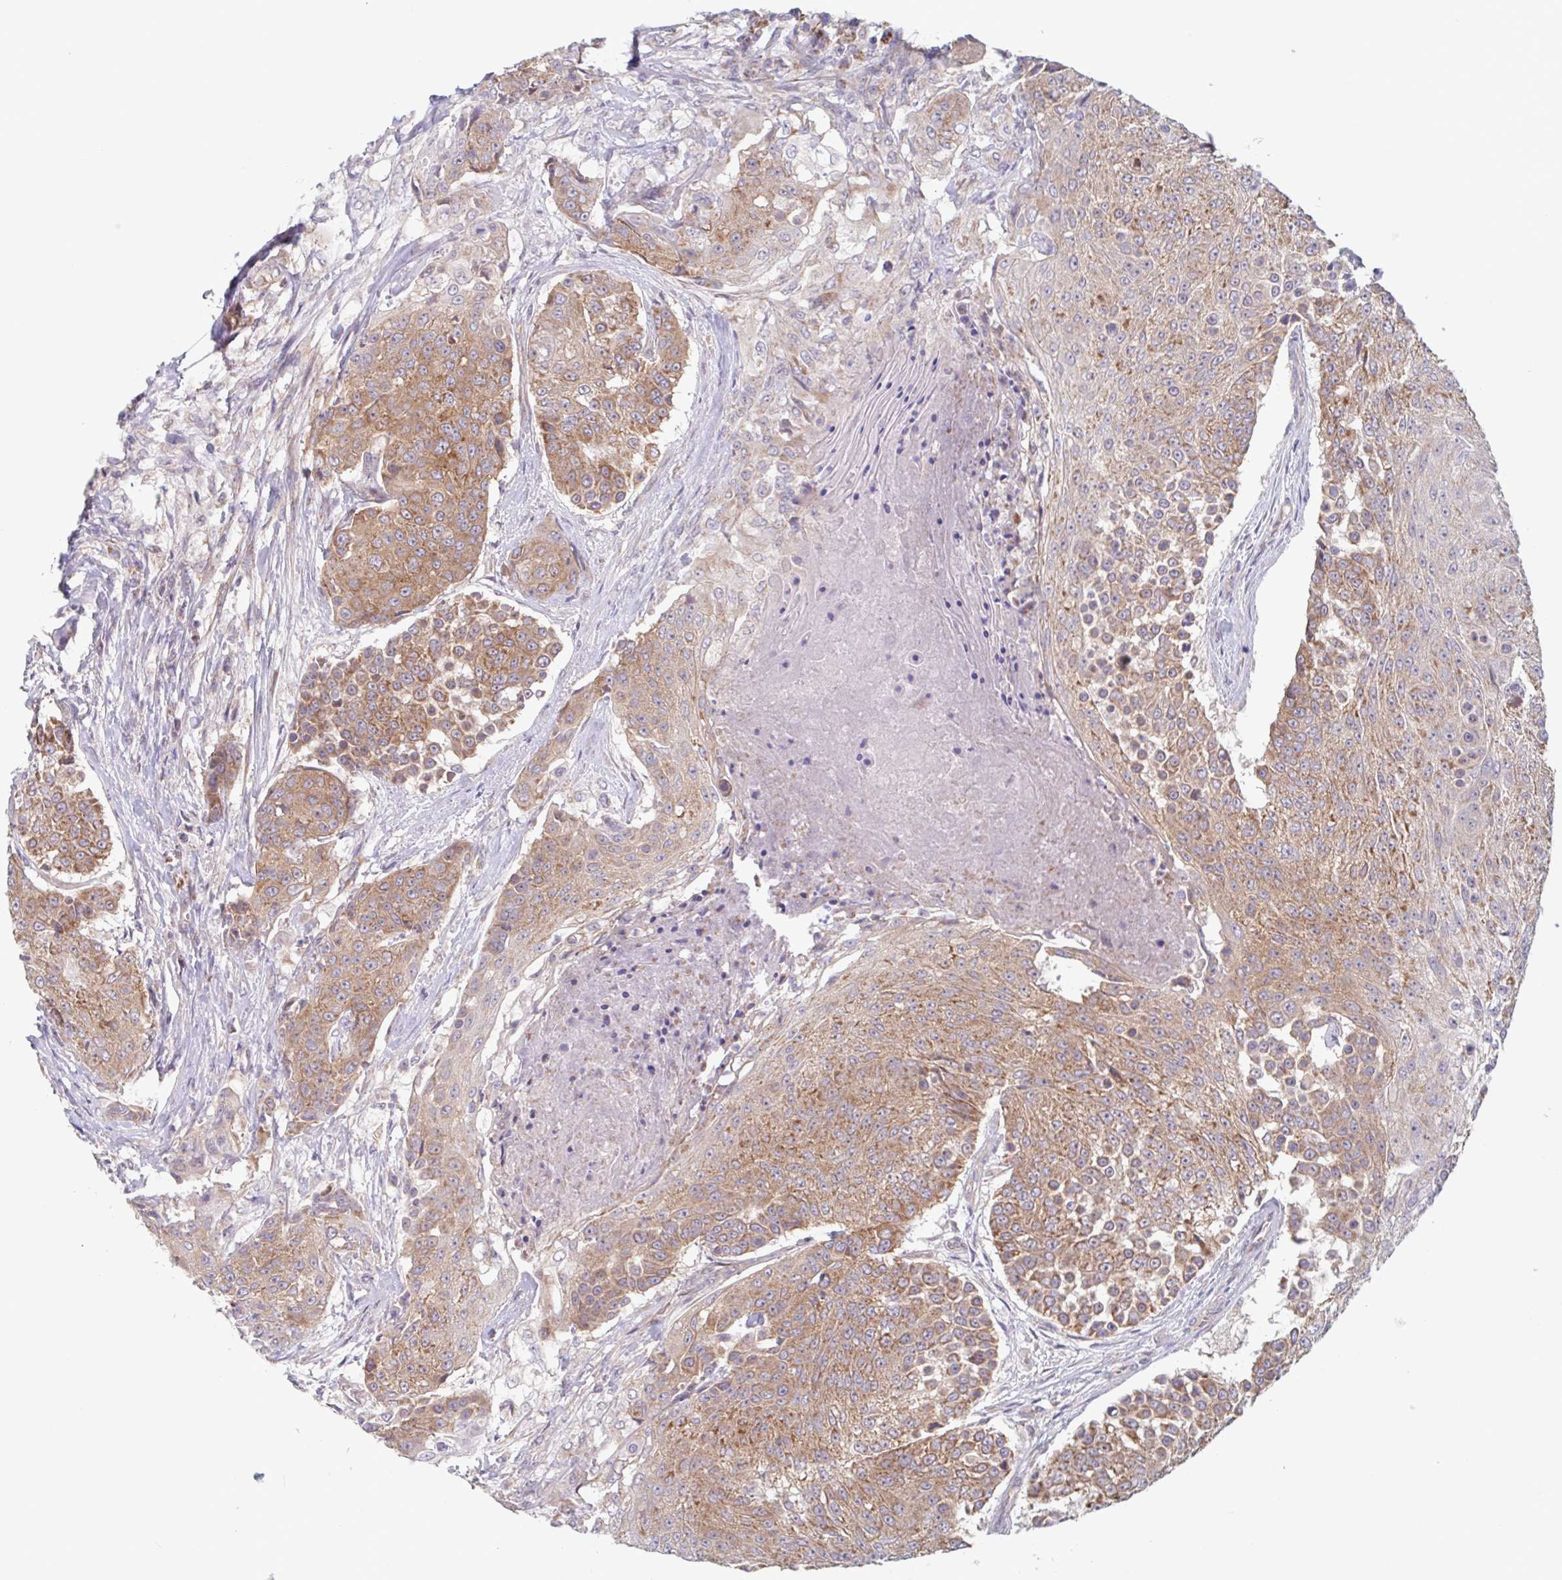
{"staining": {"intensity": "moderate", "quantity": ">75%", "location": "cytoplasmic/membranous"}, "tissue": "urothelial cancer", "cell_type": "Tumor cells", "image_type": "cancer", "snomed": [{"axis": "morphology", "description": "Urothelial carcinoma, High grade"}, {"axis": "topography", "description": "Urinary bladder"}], "caption": "A brown stain labels moderate cytoplasmic/membranous expression of a protein in urothelial carcinoma (high-grade) tumor cells. (Brightfield microscopy of DAB IHC at high magnification).", "gene": "SURF1", "patient": {"sex": "female", "age": 63}}